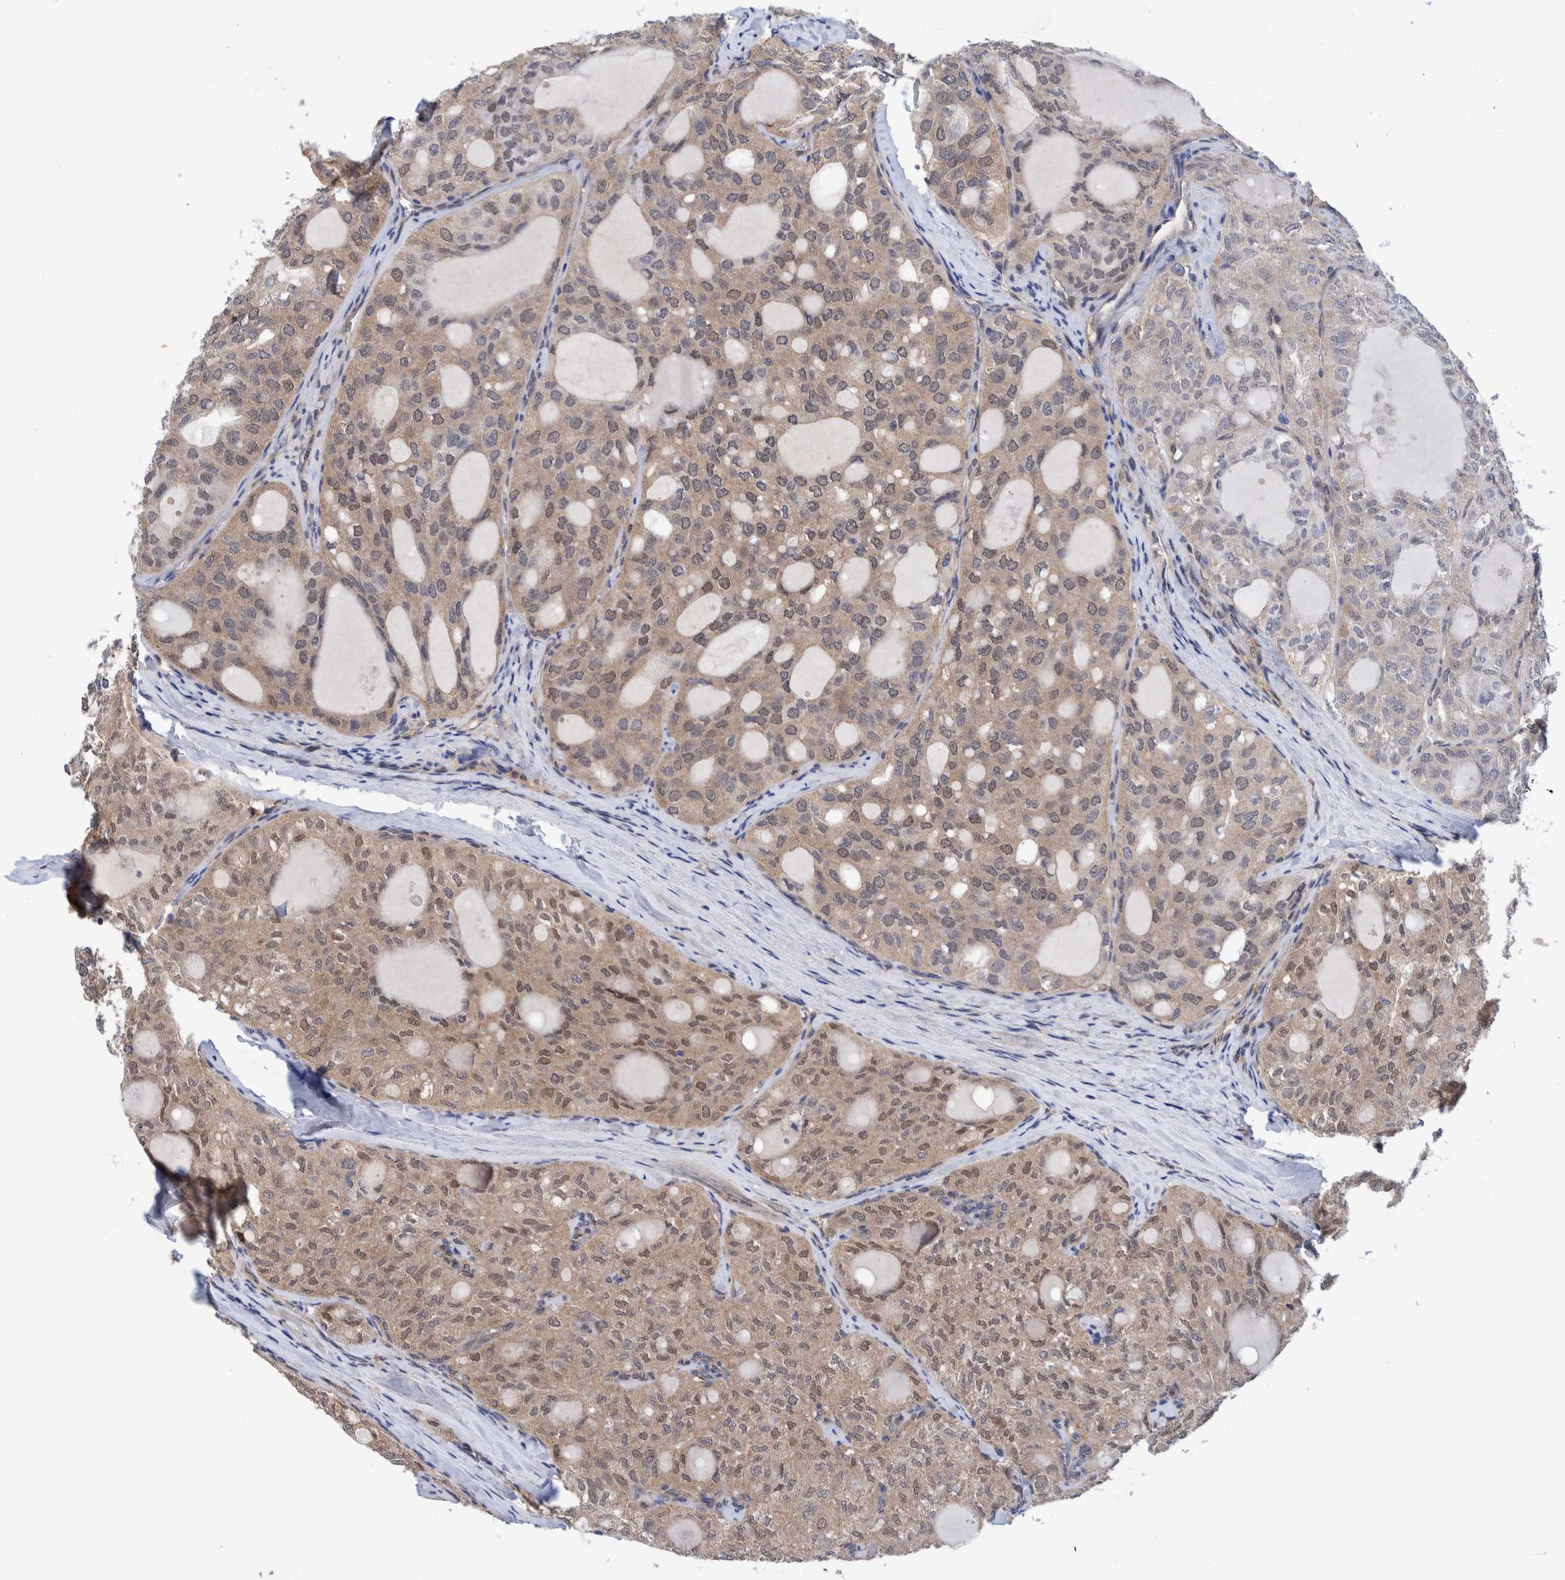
{"staining": {"intensity": "weak", "quantity": ">75%", "location": "cytoplasmic/membranous,nuclear"}, "tissue": "thyroid cancer", "cell_type": "Tumor cells", "image_type": "cancer", "snomed": [{"axis": "morphology", "description": "Follicular adenoma carcinoma, NOS"}, {"axis": "topography", "description": "Thyroid gland"}], "caption": "Tumor cells reveal weak cytoplasmic/membranous and nuclear expression in about >75% of cells in thyroid cancer (follicular adenoma carcinoma). (IHC, brightfield microscopy, high magnification).", "gene": "PFAS", "patient": {"sex": "male", "age": 75}}